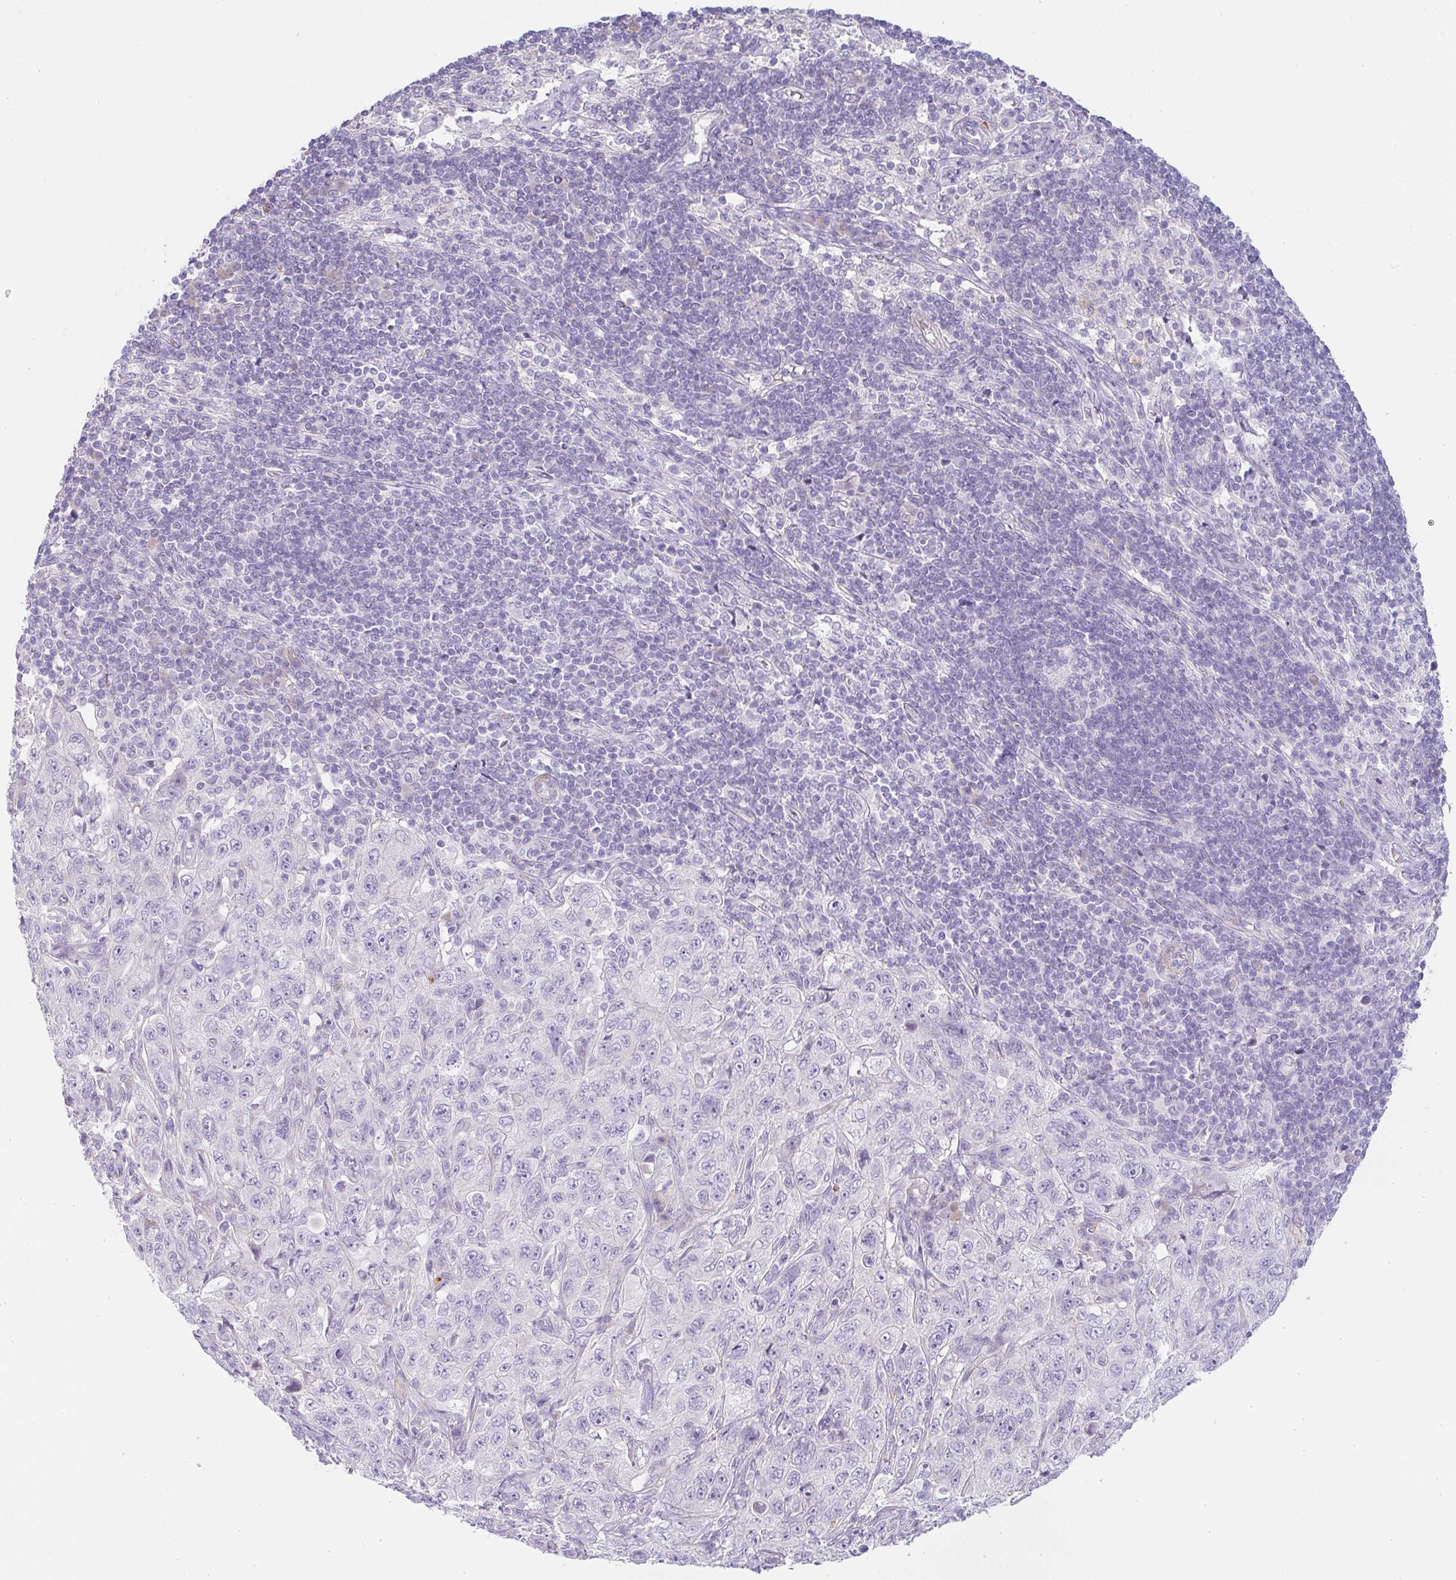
{"staining": {"intensity": "negative", "quantity": "none", "location": "none"}, "tissue": "pancreatic cancer", "cell_type": "Tumor cells", "image_type": "cancer", "snomed": [{"axis": "morphology", "description": "Adenocarcinoma, NOS"}, {"axis": "topography", "description": "Pancreas"}], "caption": "The micrograph displays no staining of tumor cells in pancreatic cancer.", "gene": "LPAR4", "patient": {"sex": "male", "age": 68}}